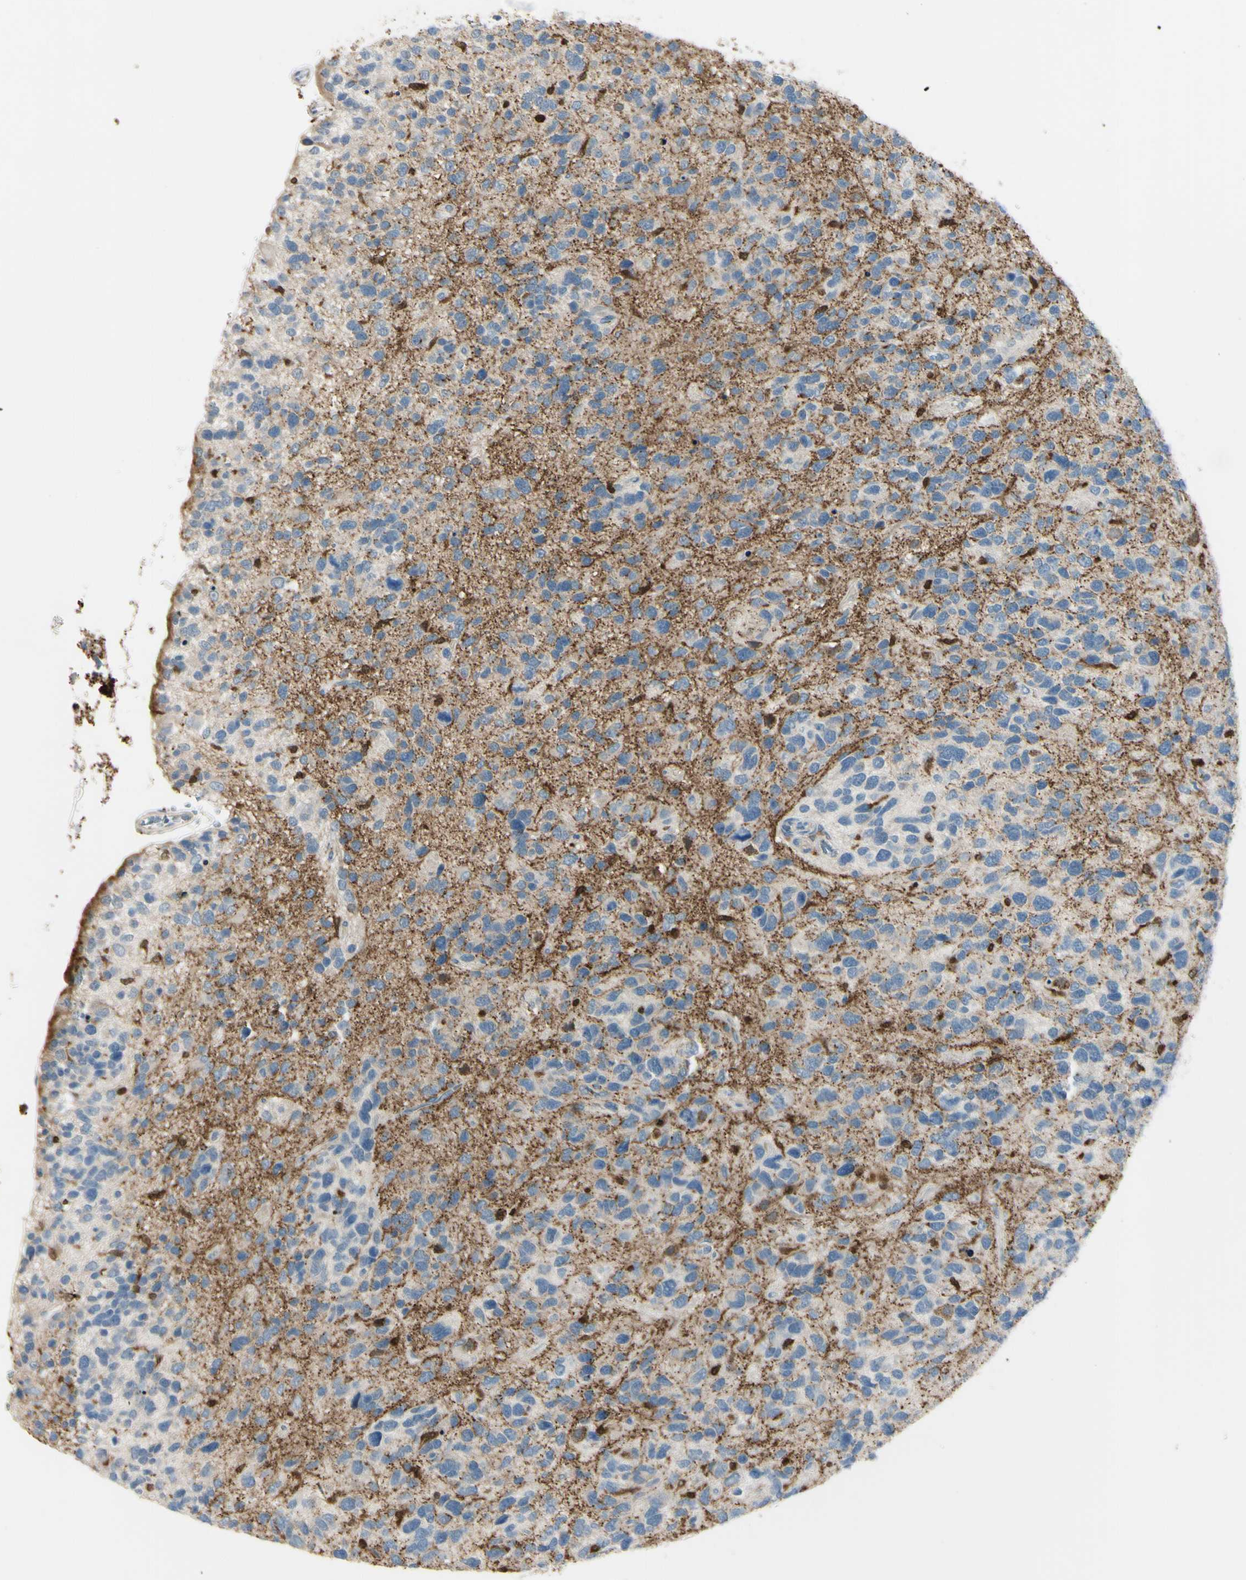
{"staining": {"intensity": "weak", "quantity": ">75%", "location": "cytoplasmic/membranous"}, "tissue": "glioma", "cell_type": "Tumor cells", "image_type": "cancer", "snomed": [{"axis": "morphology", "description": "Glioma, malignant, High grade"}, {"axis": "topography", "description": "Brain"}], "caption": "About >75% of tumor cells in human glioma show weak cytoplasmic/membranous protein staining as visualized by brown immunohistochemical staining.", "gene": "CYRIB", "patient": {"sex": "female", "age": 58}}